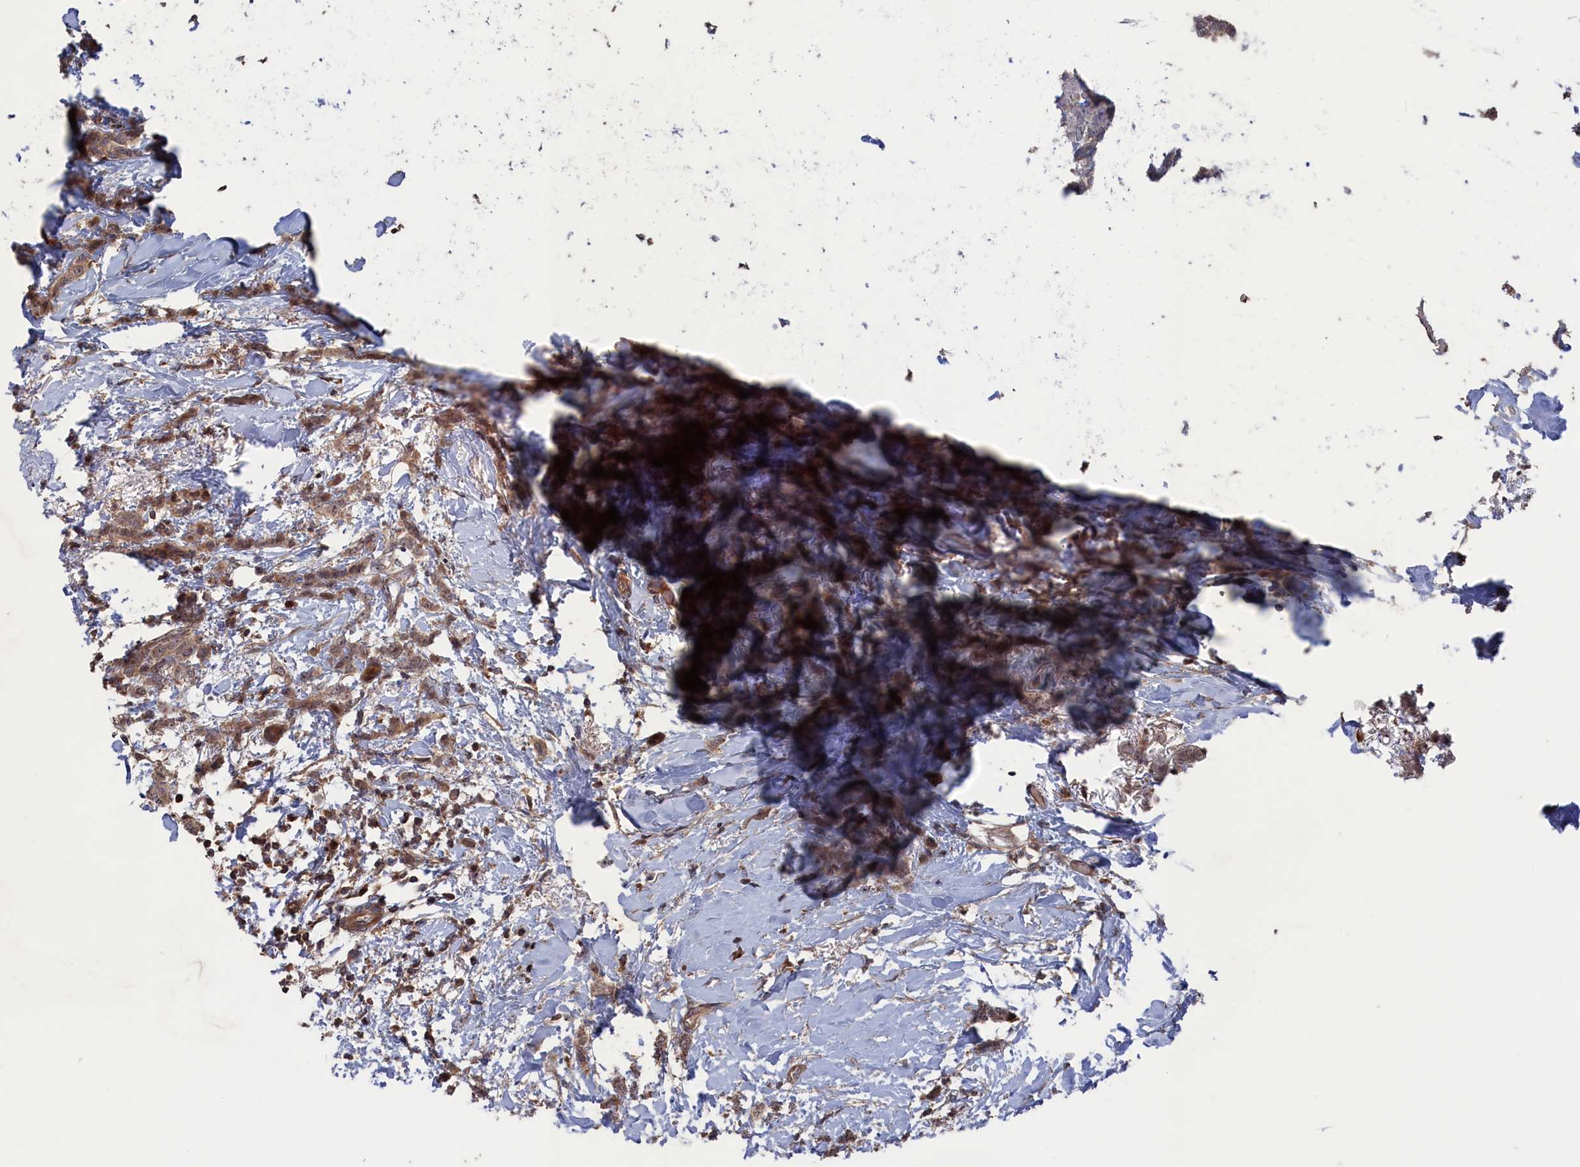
{"staining": {"intensity": "moderate", "quantity": ">75%", "location": "cytoplasmic/membranous,nuclear"}, "tissue": "breast cancer", "cell_type": "Tumor cells", "image_type": "cancer", "snomed": [{"axis": "morphology", "description": "Duct carcinoma"}, {"axis": "topography", "description": "Breast"}], "caption": "A brown stain shows moderate cytoplasmic/membranous and nuclear positivity of a protein in human intraductal carcinoma (breast) tumor cells.", "gene": "PLA2G15", "patient": {"sex": "female", "age": 72}}